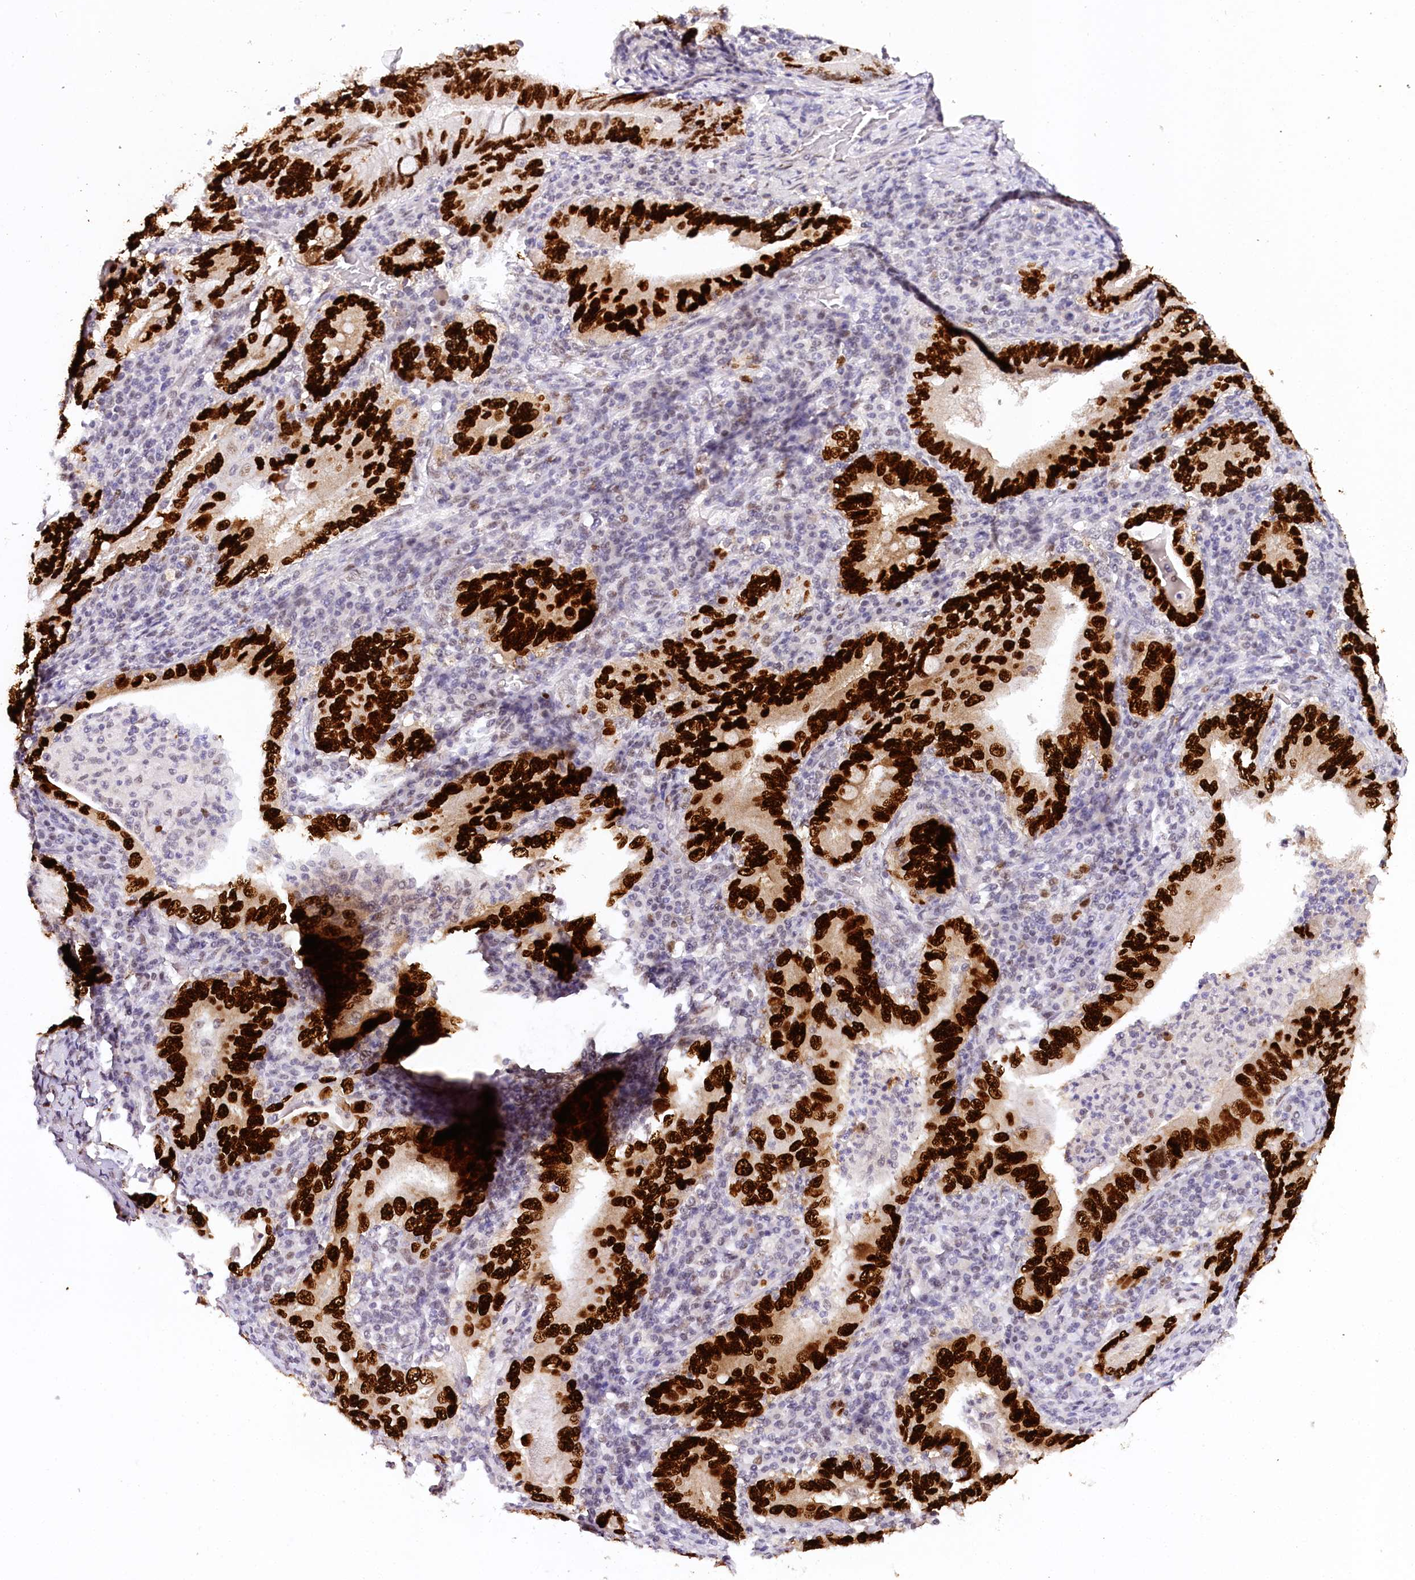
{"staining": {"intensity": "strong", "quantity": ">75%", "location": "nuclear"}, "tissue": "stomach cancer", "cell_type": "Tumor cells", "image_type": "cancer", "snomed": [{"axis": "morphology", "description": "Normal tissue, NOS"}, {"axis": "morphology", "description": "Adenocarcinoma, NOS"}, {"axis": "topography", "description": "Esophagus"}, {"axis": "topography", "description": "Stomach, upper"}, {"axis": "topography", "description": "Peripheral nerve tissue"}], "caption": "Stomach cancer (adenocarcinoma) stained with a brown dye displays strong nuclear positive positivity in approximately >75% of tumor cells.", "gene": "TP53", "patient": {"sex": "male", "age": 62}}